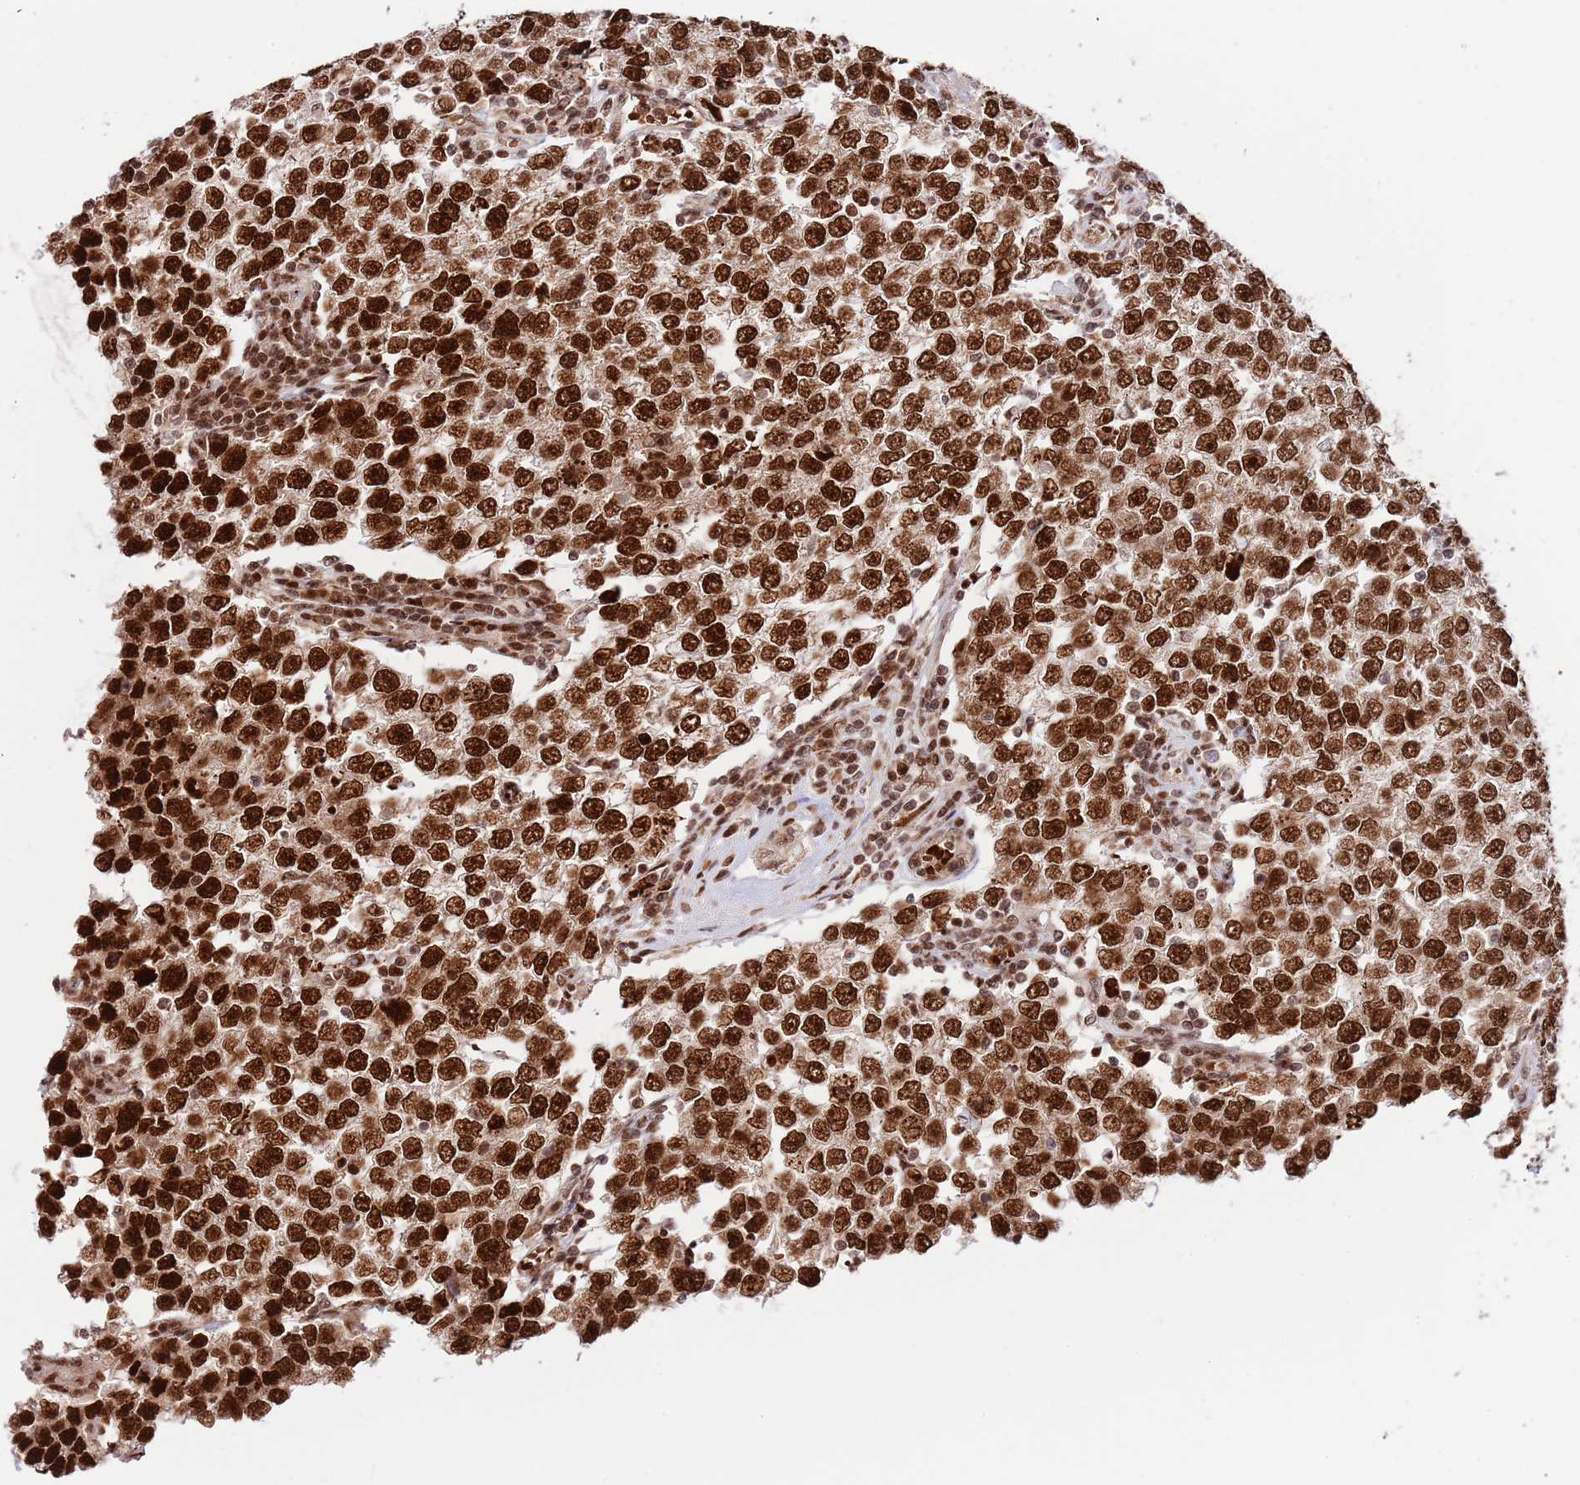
{"staining": {"intensity": "strong", "quantity": ">75%", "location": "nuclear"}, "tissue": "testis cancer", "cell_type": "Tumor cells", "image_type": "cancer", "snomed": [{"axis": "morphology", "description": "Seminoma, NOS"}, {"axis": "morphology", "description": "Carcinoma, Embryonal, NOS"}, {"axis": "topography", "description": "Testis"}], "caption": "Tumor cells exhibit high levels of strong nuclear staining in approximately >75% of cells in testis cancer (seminoma).", "gene": "RIF1", "patient": {"sex": "male", "age": 28}}